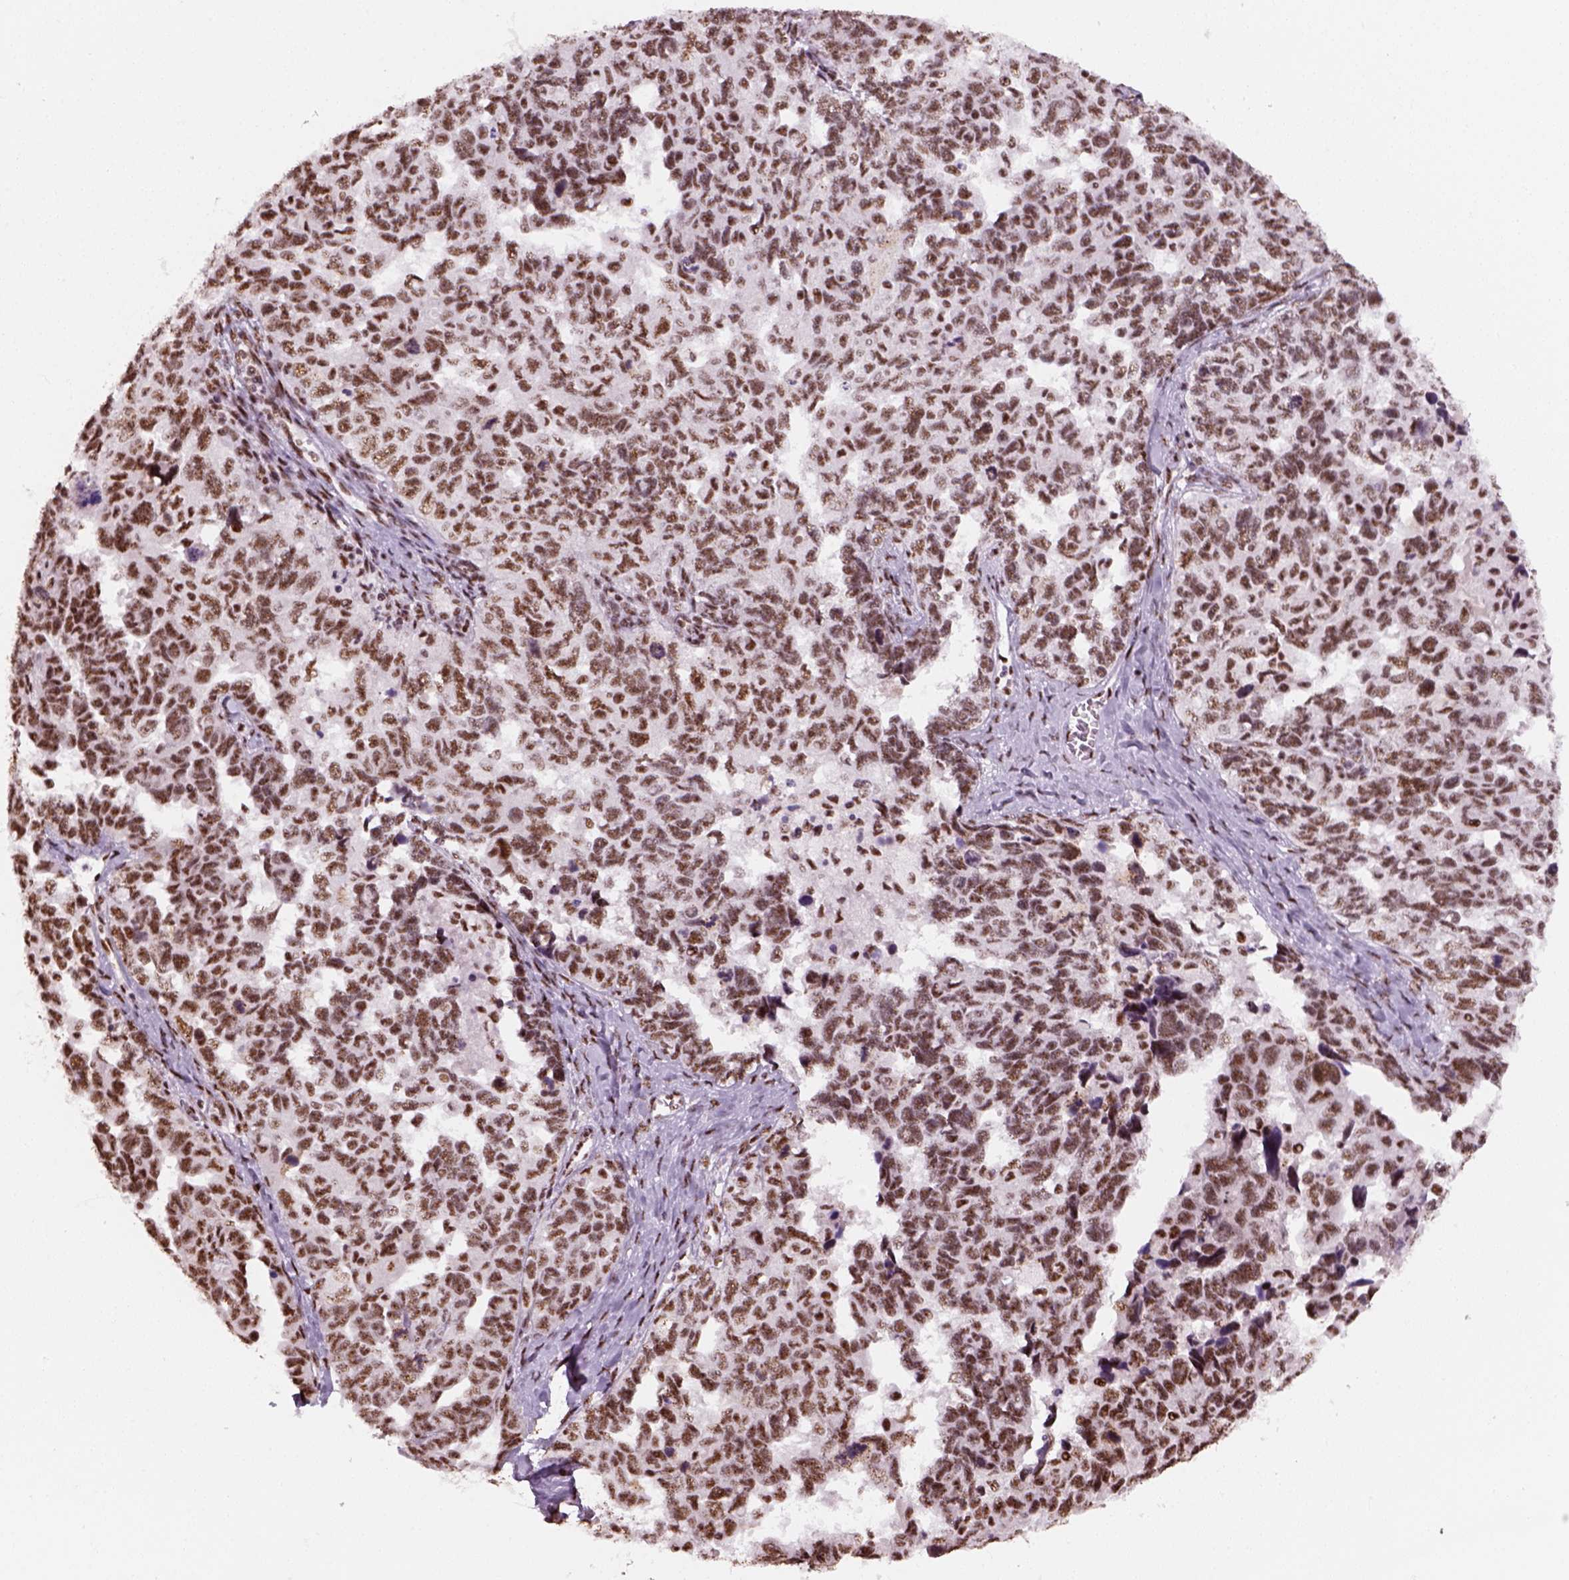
{"staining": {"intensity": "moderate", "quantity": ">75%", "location": "nuclear"}, "tissue": "ovarian cancer", "cell_type": "Tumor cells", "image_type": "cancer", "snomed": [{"axis": "morphology", "description": "Cystadenocarcinoma, serous, NOS"}, {"axis": "topography", "description": "Ovary"}], "caption": "Ovarian cancer was stained to show a protein in brown. There is medium levels of moderate nuclear expression in about >75% of tumor cells.", "gene": "GTF2F1", "patient": {"sex": "female", "age": 69}}